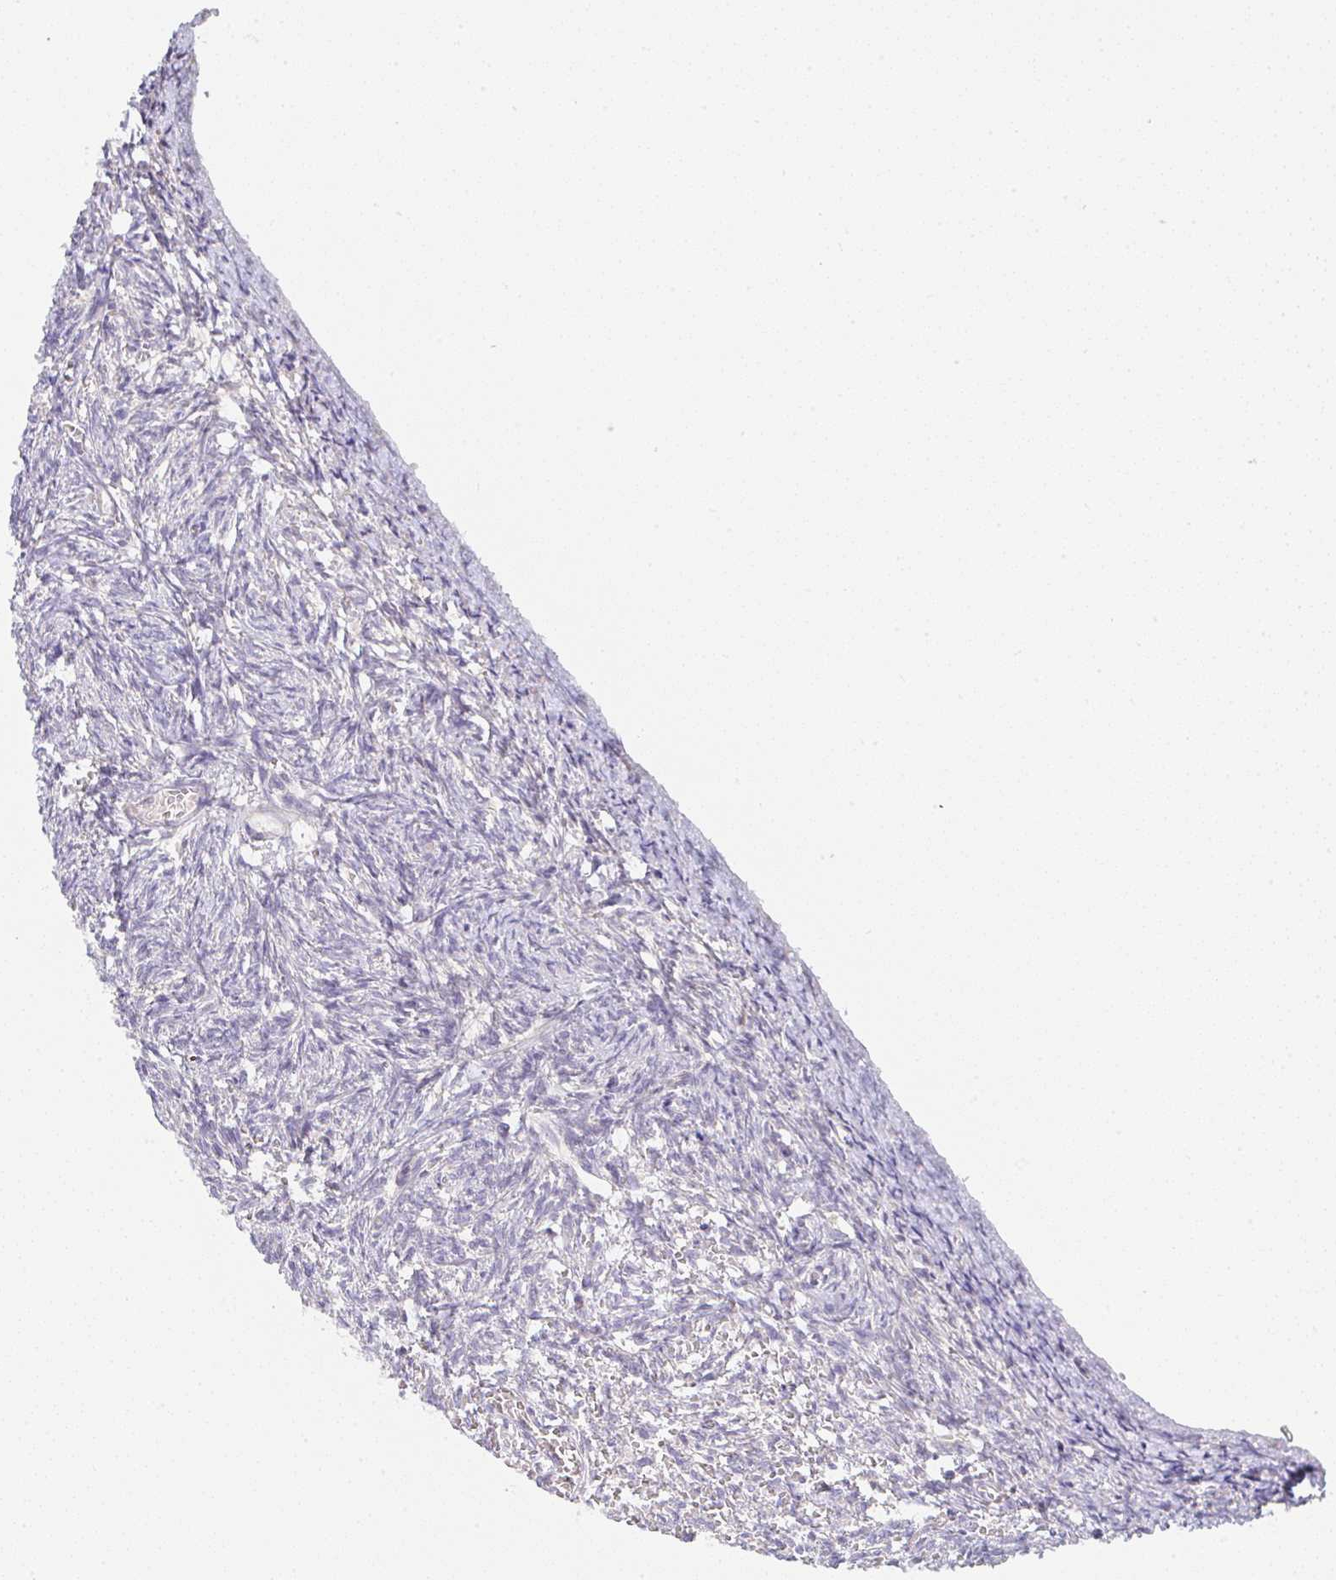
{"staining": {"intensity": "weak", "quantity": ">75%", "location": "cytoplasmic/membranous"}, "tissue": "ovary", "cell_type": "Follicle cells", "image_type": "normal", "snomed": [{"axis": "morphology", "description": "Normal tissue, NOS"}, {"axis": "topography", "description": "Ovary"}], "caption": "High-magnification brightfield microscopy of benign ovary stained with DAB (3,3'-diaminobenzidine) (brown) and counterstained with hematoxylin (blue). follicle cells exhibit weak cytoplasmic/membranous positivity is identified in about>75% of cells. The protein is shown in brown color, while the nuclei are stained blue.", "gene": "DERL2", "patient": {"sex": "female", "age": 67}}